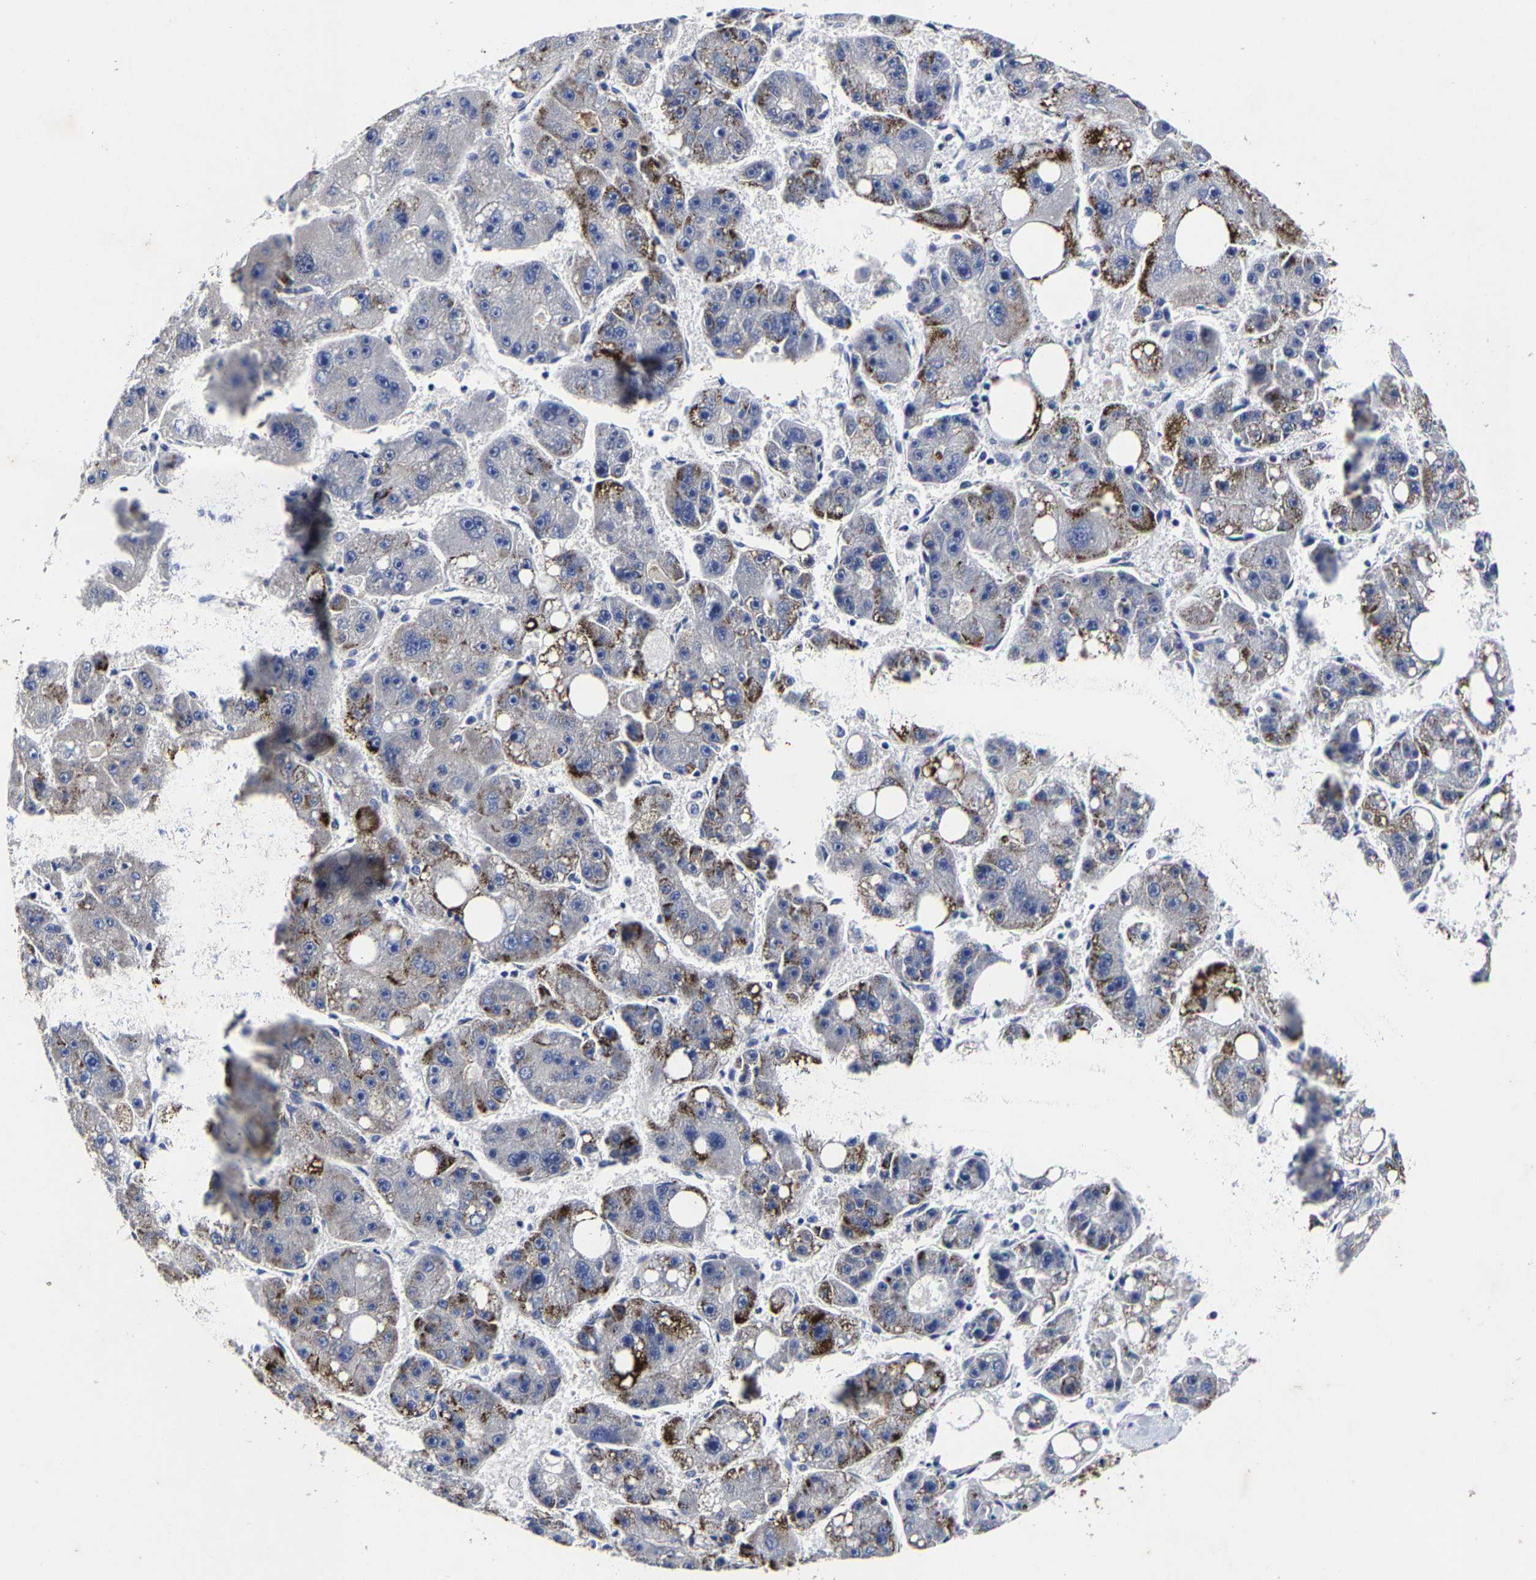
{"staining": {"intensity": "moderate", "quantity": "<25%", "location": "cytoplasmic/membranous"}, "tissue": "liver cancer", "cell_type": "Tumor cells", "image_type": "cancer", "snomed": [{"axis": "morphology", "description": "Carcinoma, Hepatocellular, NOS"}, {"axis": "topography", "description": "Liver"}], "caption": "A brown stain highlights moderate cytoplasmic/membranous expression of a protein in liver cancer (hepatocellular carcinoma) tumor cells.", "gene": "AASS", "patient": {"sex": "female", "age": 61}}